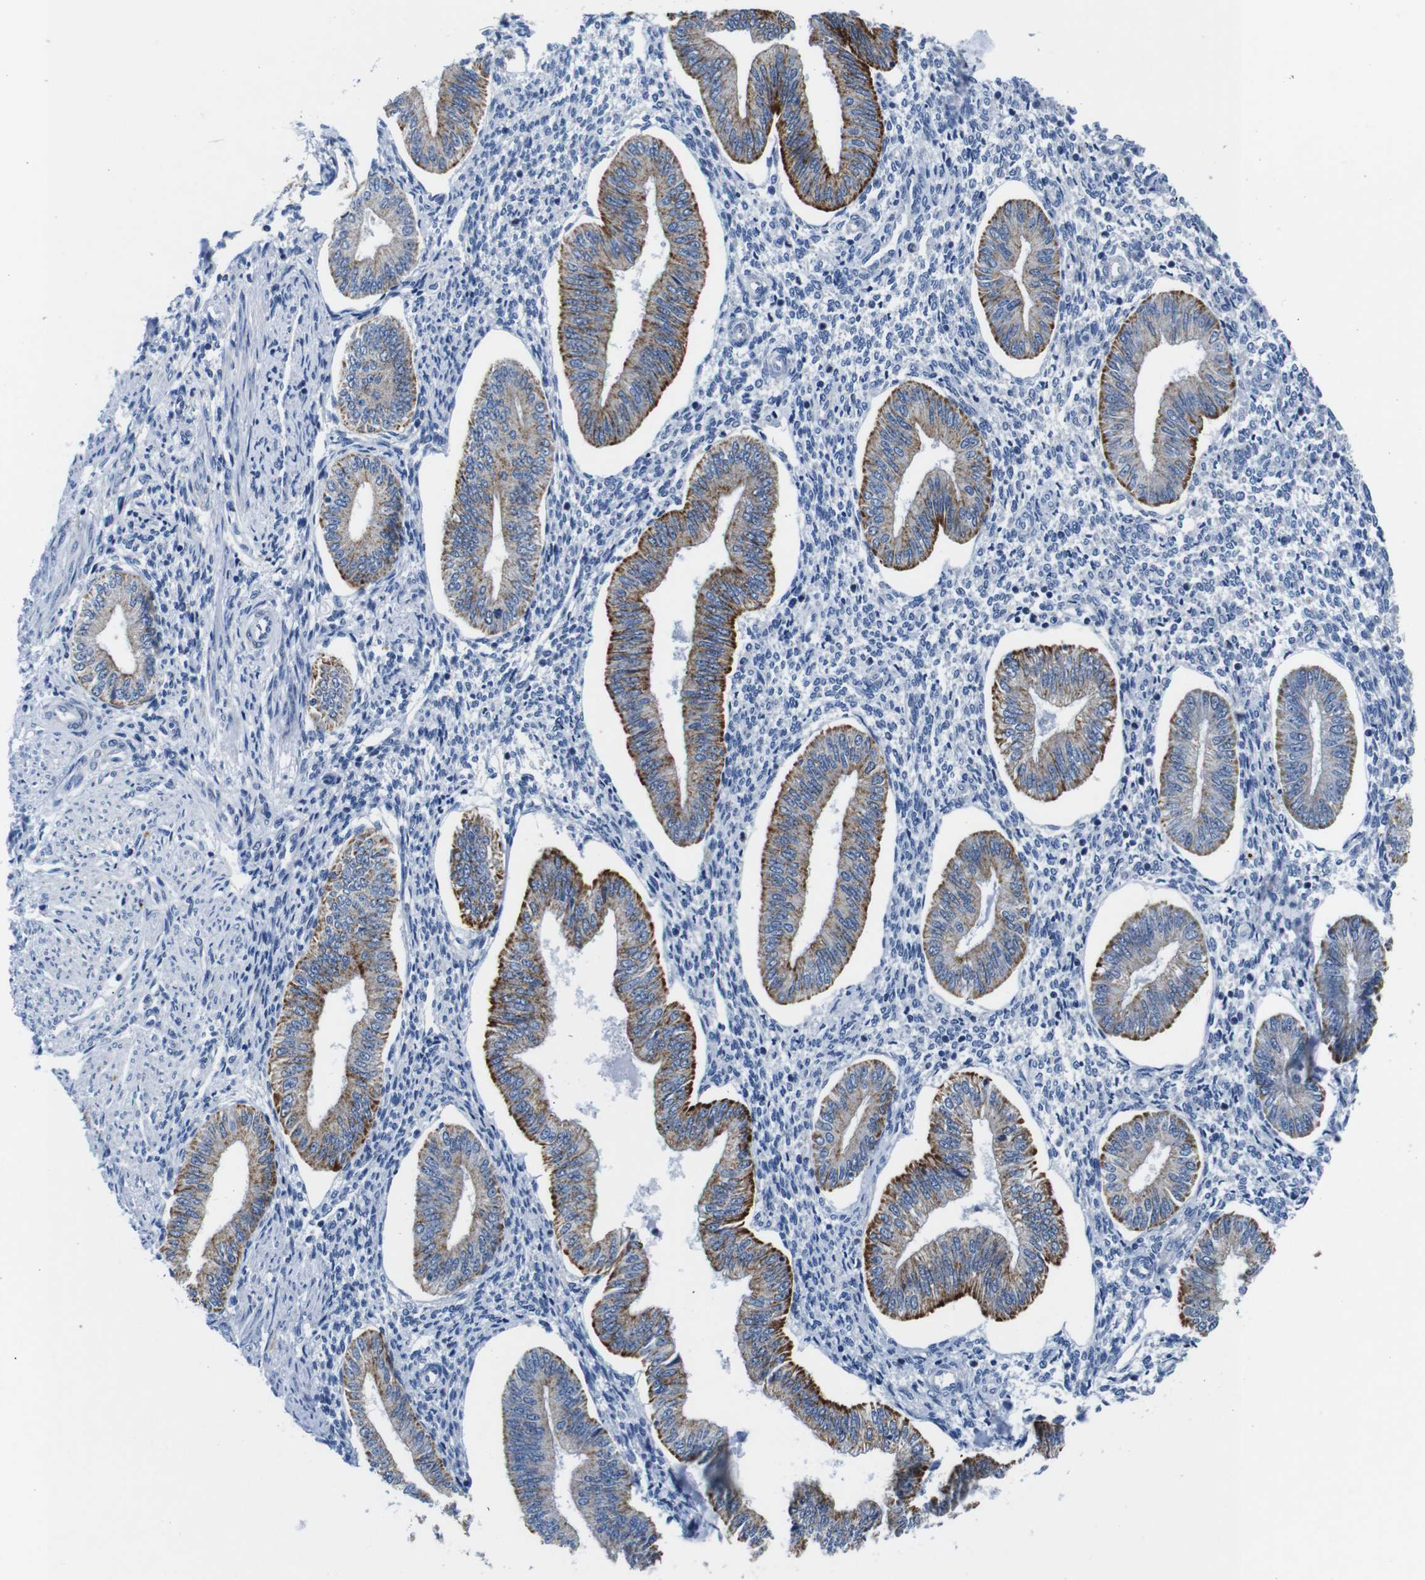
{"staining": {"intensity": "negative", "quantity": "none", "location": "none"}, "tissue": "endometrium", "cell_type": "Cells in endometrial stroma", "image_type": "normal", "snomed": [{"axis": "morphology", "description": "Normal tissue, NOS"}, {"axis": "topography", "description": "Endometrium"}], "caption": "Immunohistochemistry (IHC) of benign endometrium demonstrates no positivity in cells in endometrial stroma. Nuclei are stained in blue.", "gene": "SNX19", "patient": {"sex": "female", "age": 50}}